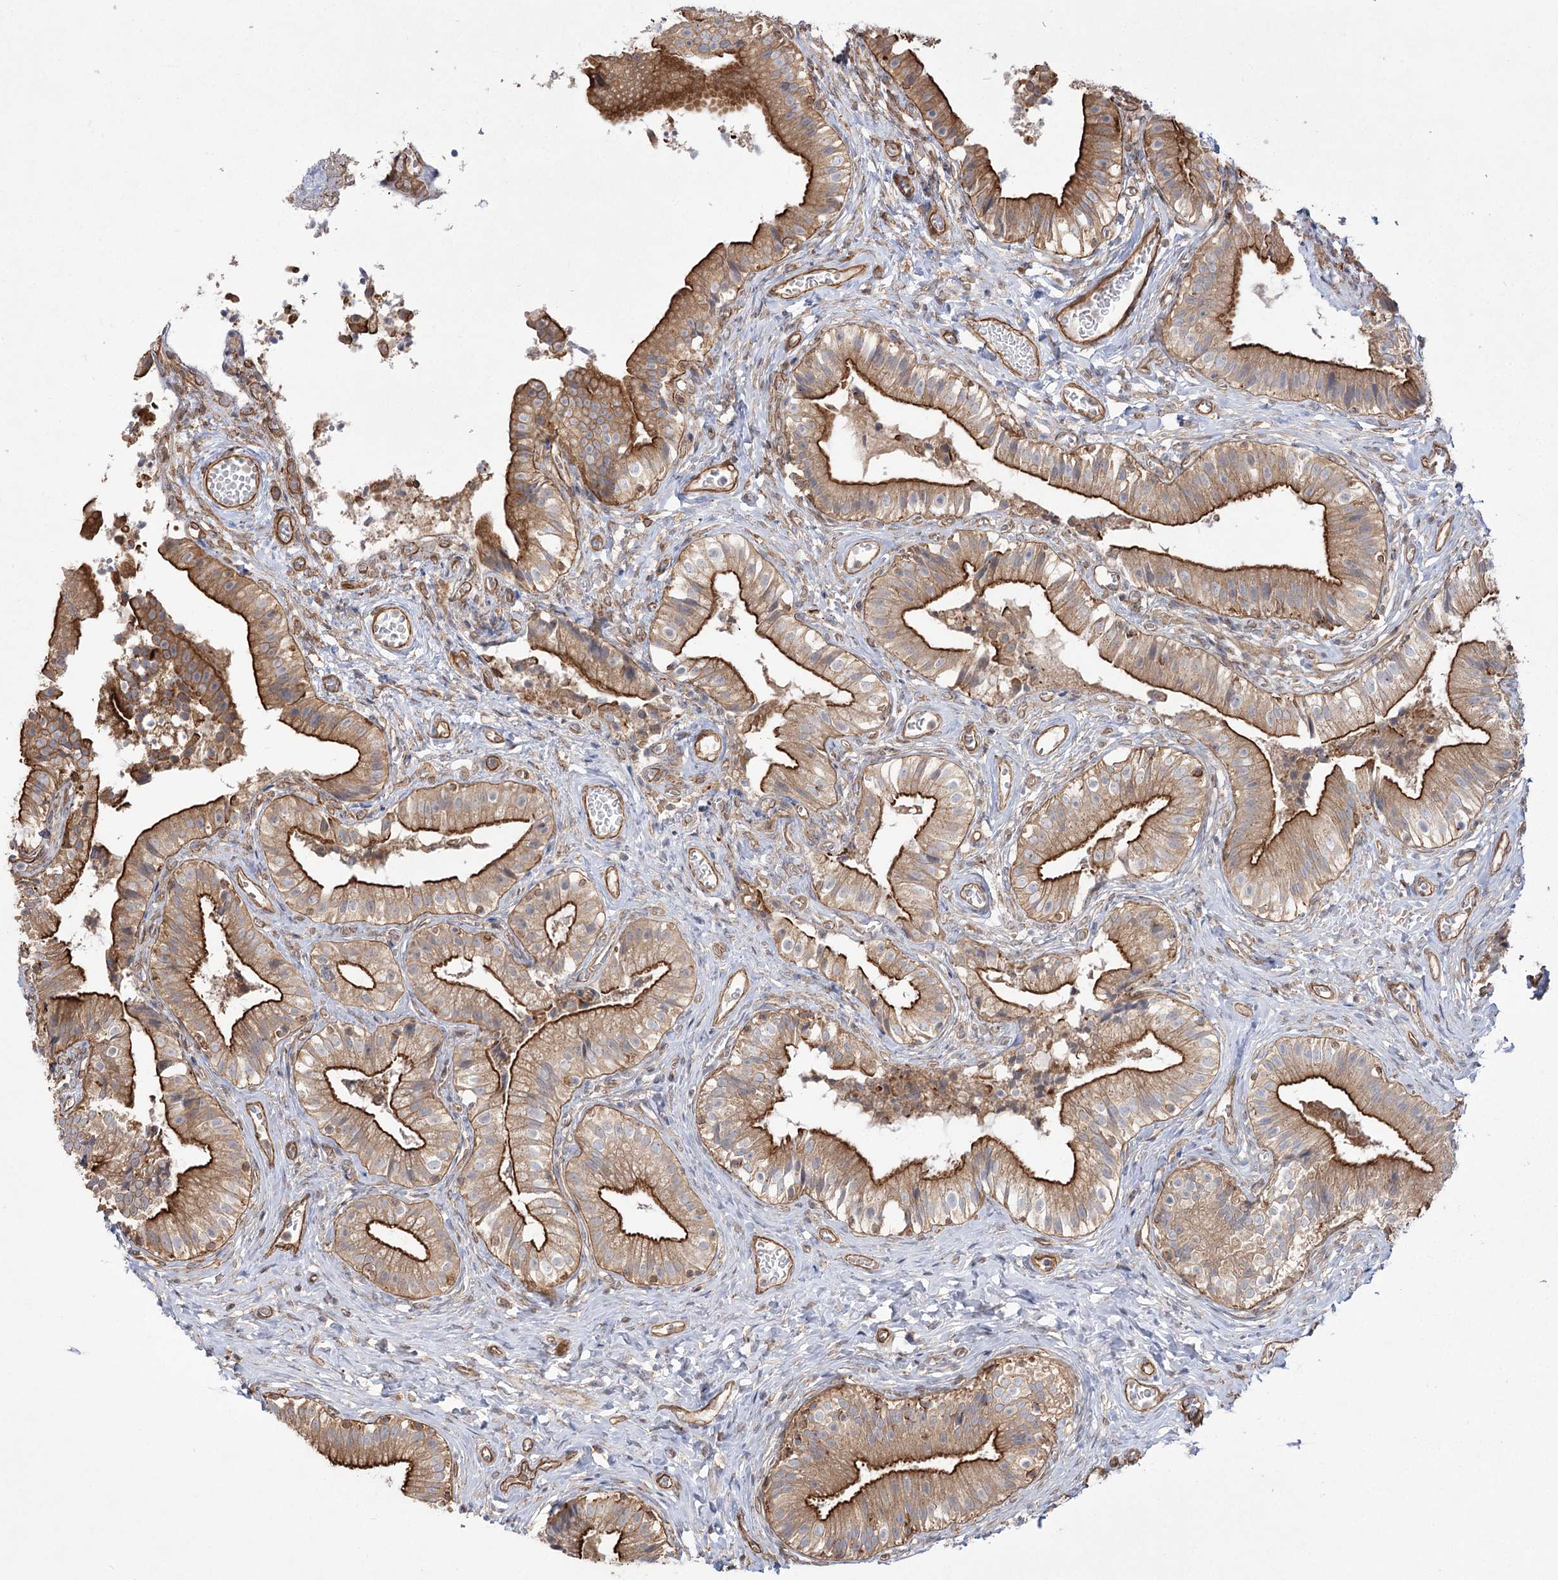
{"staining": {"intensity": "strong", "quantity": ">75%", "location": "cytoplasmic/membranous"}, "tissue": "gallbladder", "cell_type": "Glandular cells", "image_type": "normal", "snomed": [{"axis": "morphology", "description": "Normal tissue, NOS"}, {"axis": "topography", "description": "Gallbladder"}], "caption": "Gallbladder stained with a brown dye shows strong cytoplasmic/membranous positive positivity in about >75% of glandular cells.", "gene": "SH3BP5L", "patient": {"sex": "female", "age": 47}}